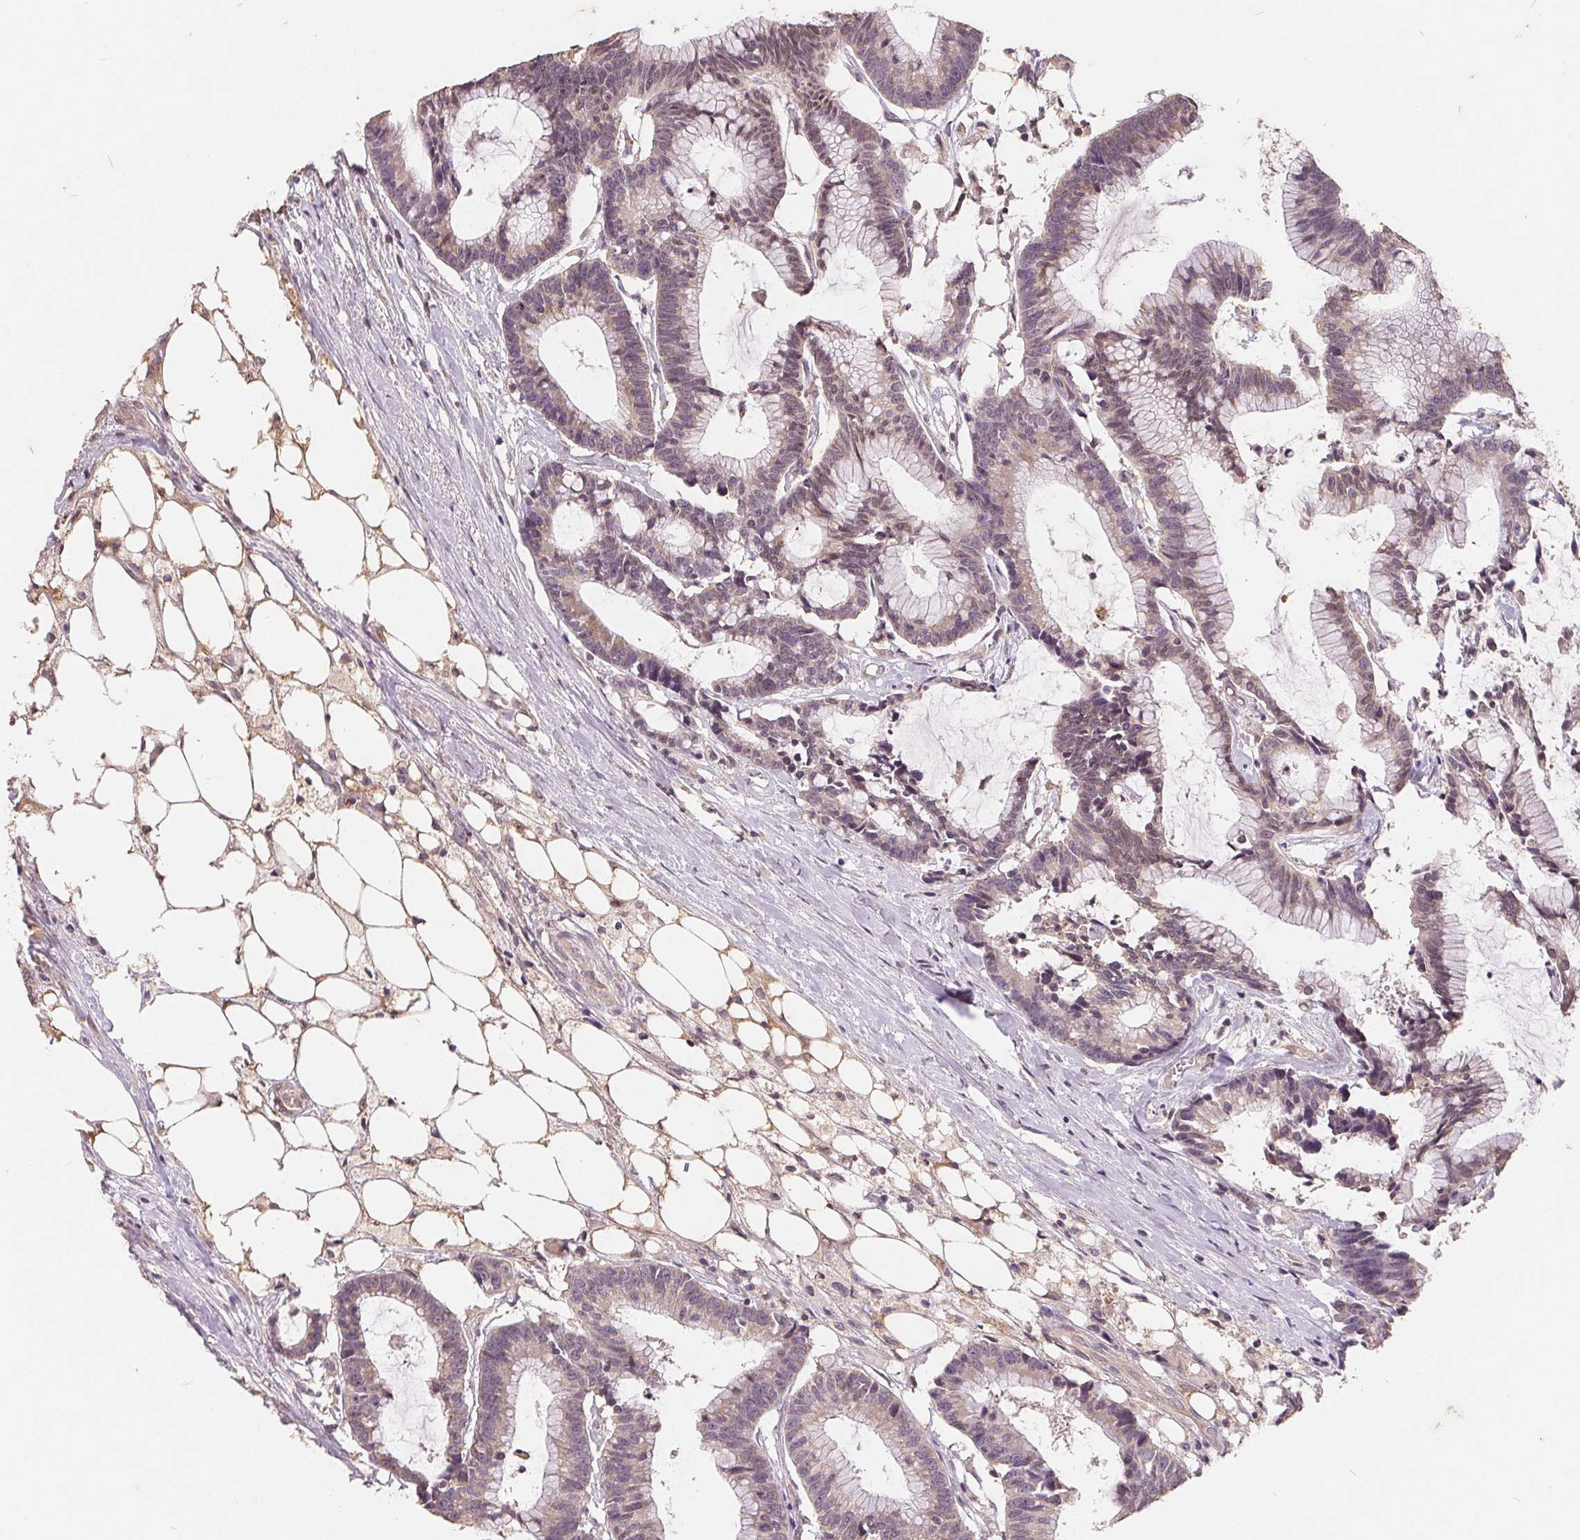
{"staining": {"intensity": "weak", "quantity": "<25%", "location": "cytoplasmic/membranous"}, "tissue": "colorectal cancer", "cell_type": "Tumor cells", "image_type": "cancer", "snomed": [{"axis": "morphology", "description": "Adenocarcinoma, NOS"}, {"axis": "topography", "description": "Colon"}], "caption": "The photomicrograph demonstrates no significant positivity in tumor cells of colorectal cancer (adenocarcinoma).", "gene": "CDIPT", "patient": {"sex": "female", "age": 78}}